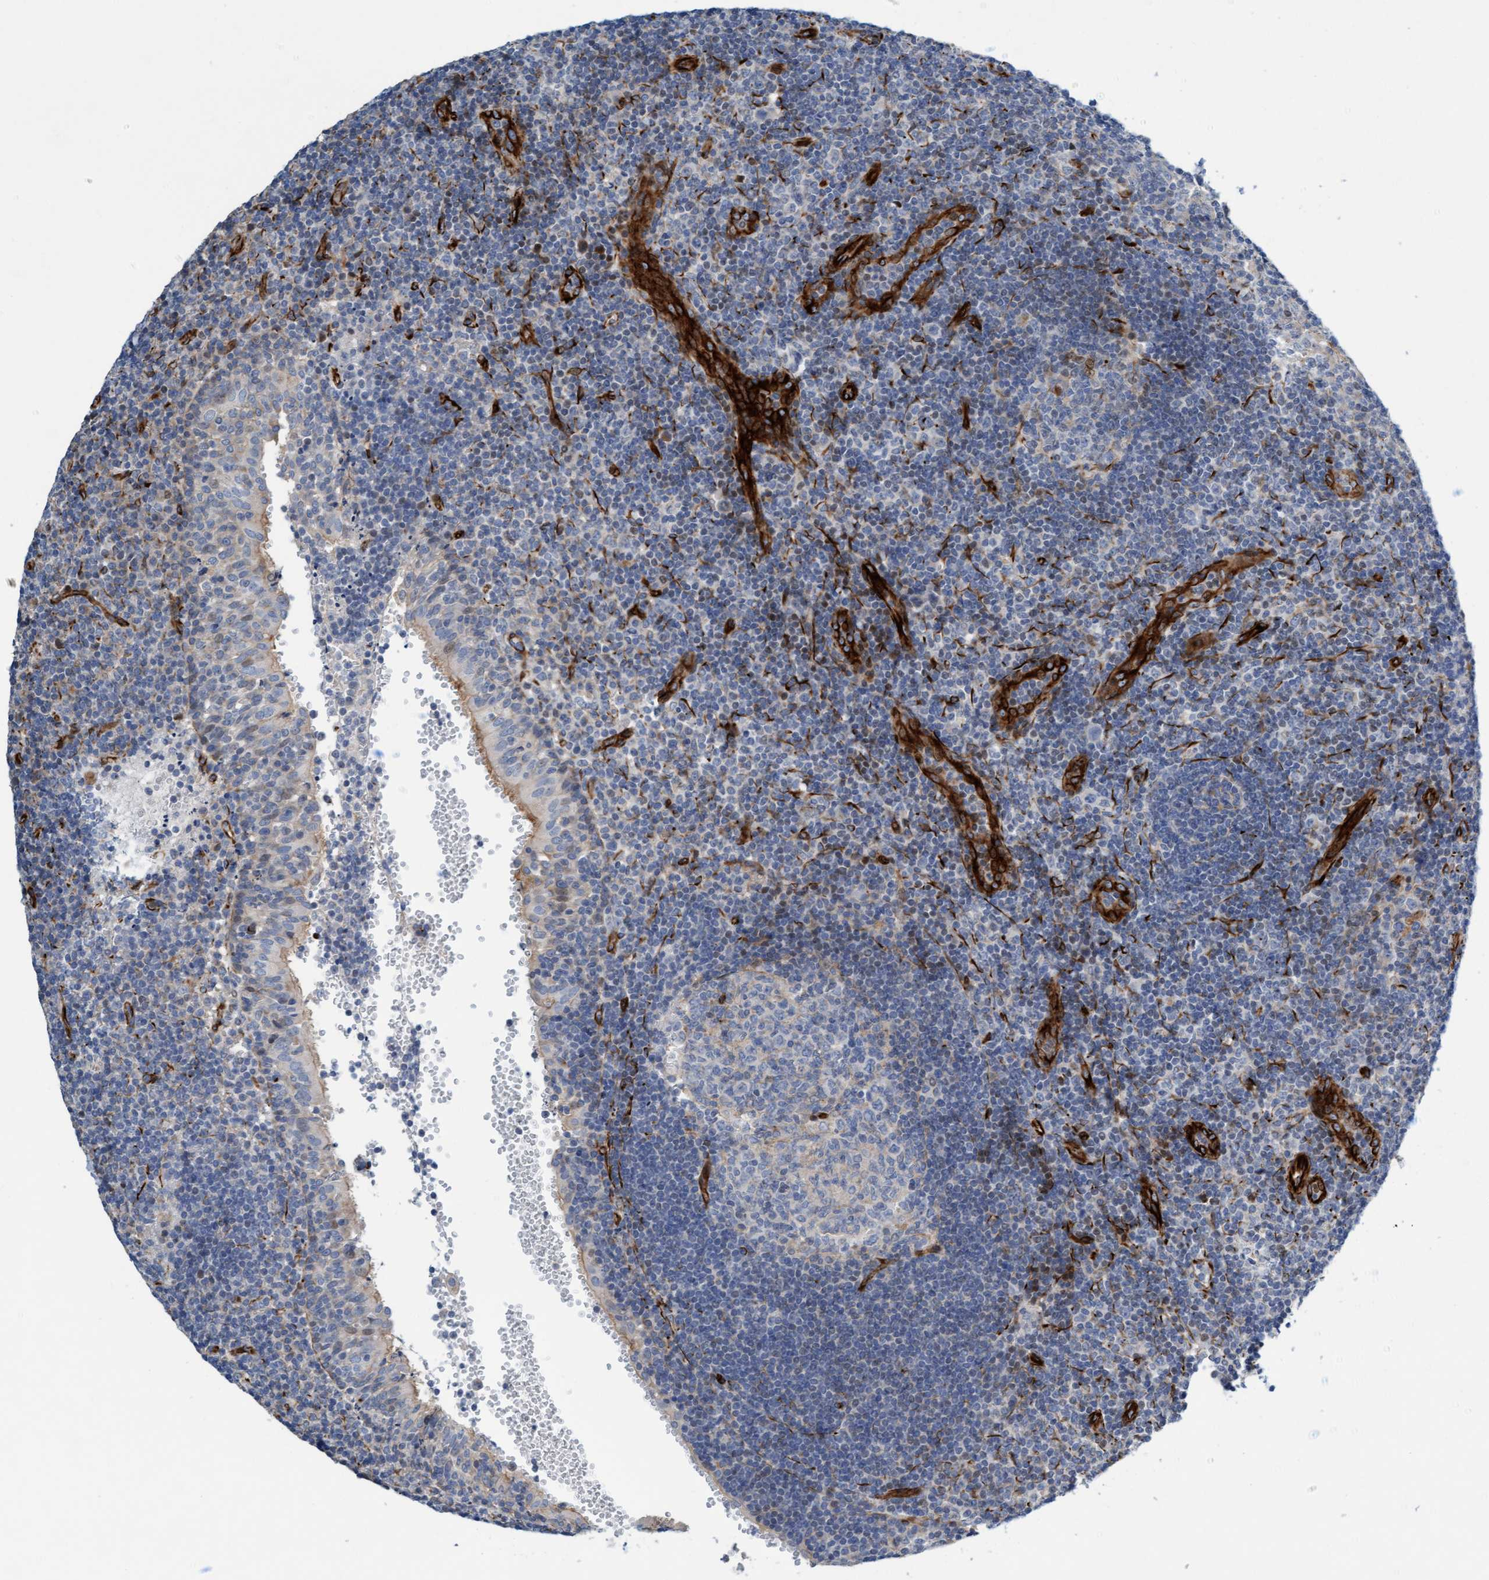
{"staining": {"intensity": "negative", "quantity": "none", "location": "none"}, "tissue": "tonsil", "cell_type": "Germinal center cells", "image_type": "normal", "snomed": [{"axis": "morphology", "description": "Normal tissue, NOS"}, {"axis": "topography", "description": "Tonsil"}], "caption": "DAB immunohistochemical staining of normal tonsil shows no significant expression in germinal center cells.", "gene": "POLG2", "patient": {"sex": "female", "age": 40}}